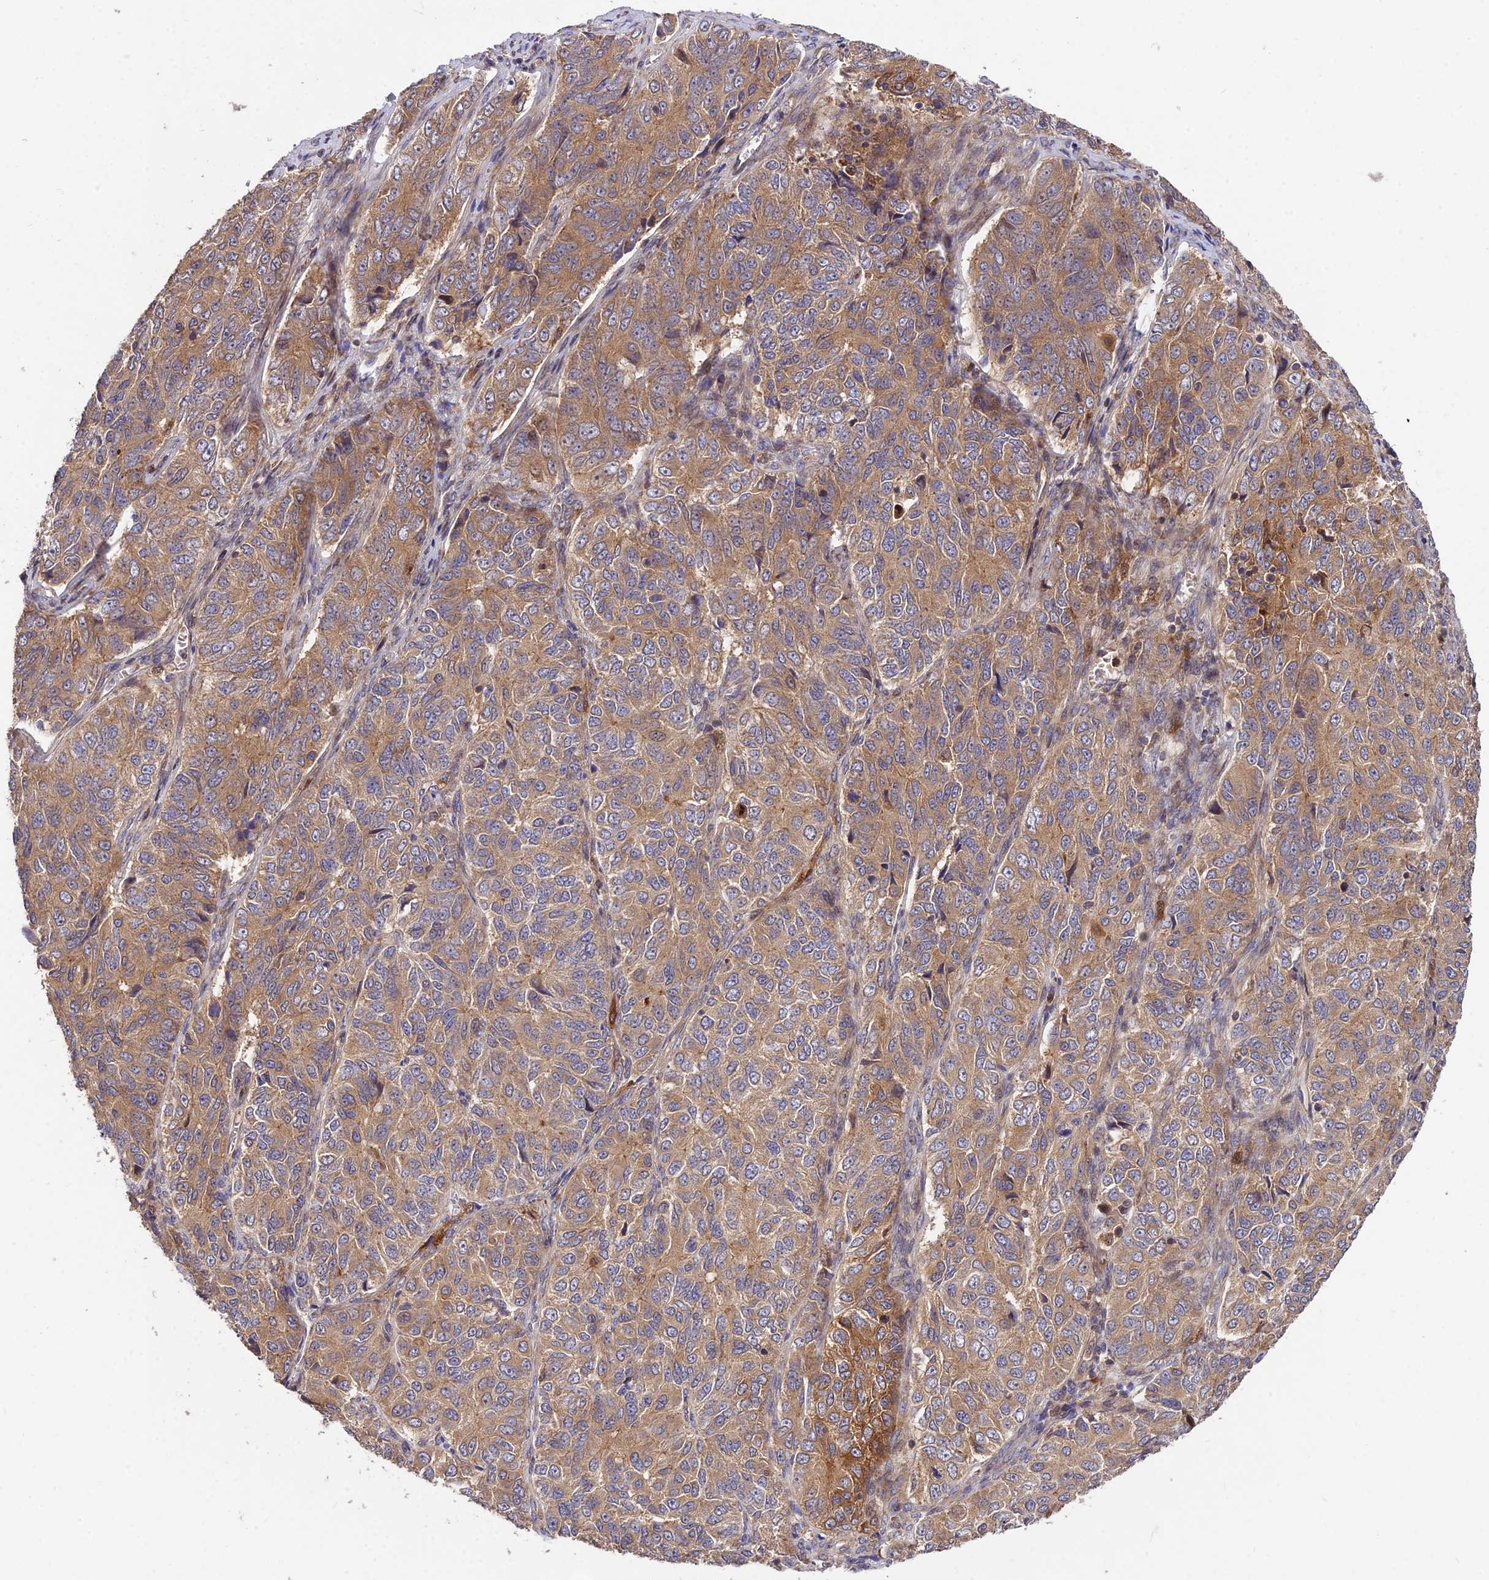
{"staining": {"intensity": "moderate", "quantity": ">75%", "location": "cytoplasmic/membranous"}, "tissue": "ovarian cancer", "cell_type": "Tumor cells", "image_type": "cancer", "snomed": [{"axis": "morphology", "description": "Carcinoma, endometroid"}, {"axis": "topography", "description": "Ovary"}], "caption": "Ovarian cancer (endometroid carcinoma) tissue displays moderate cytoplasmic/membranous staining in about >75% of tumor cells", "gene": "ROCK1", "patient": {"sex": "female", "age": 51}}